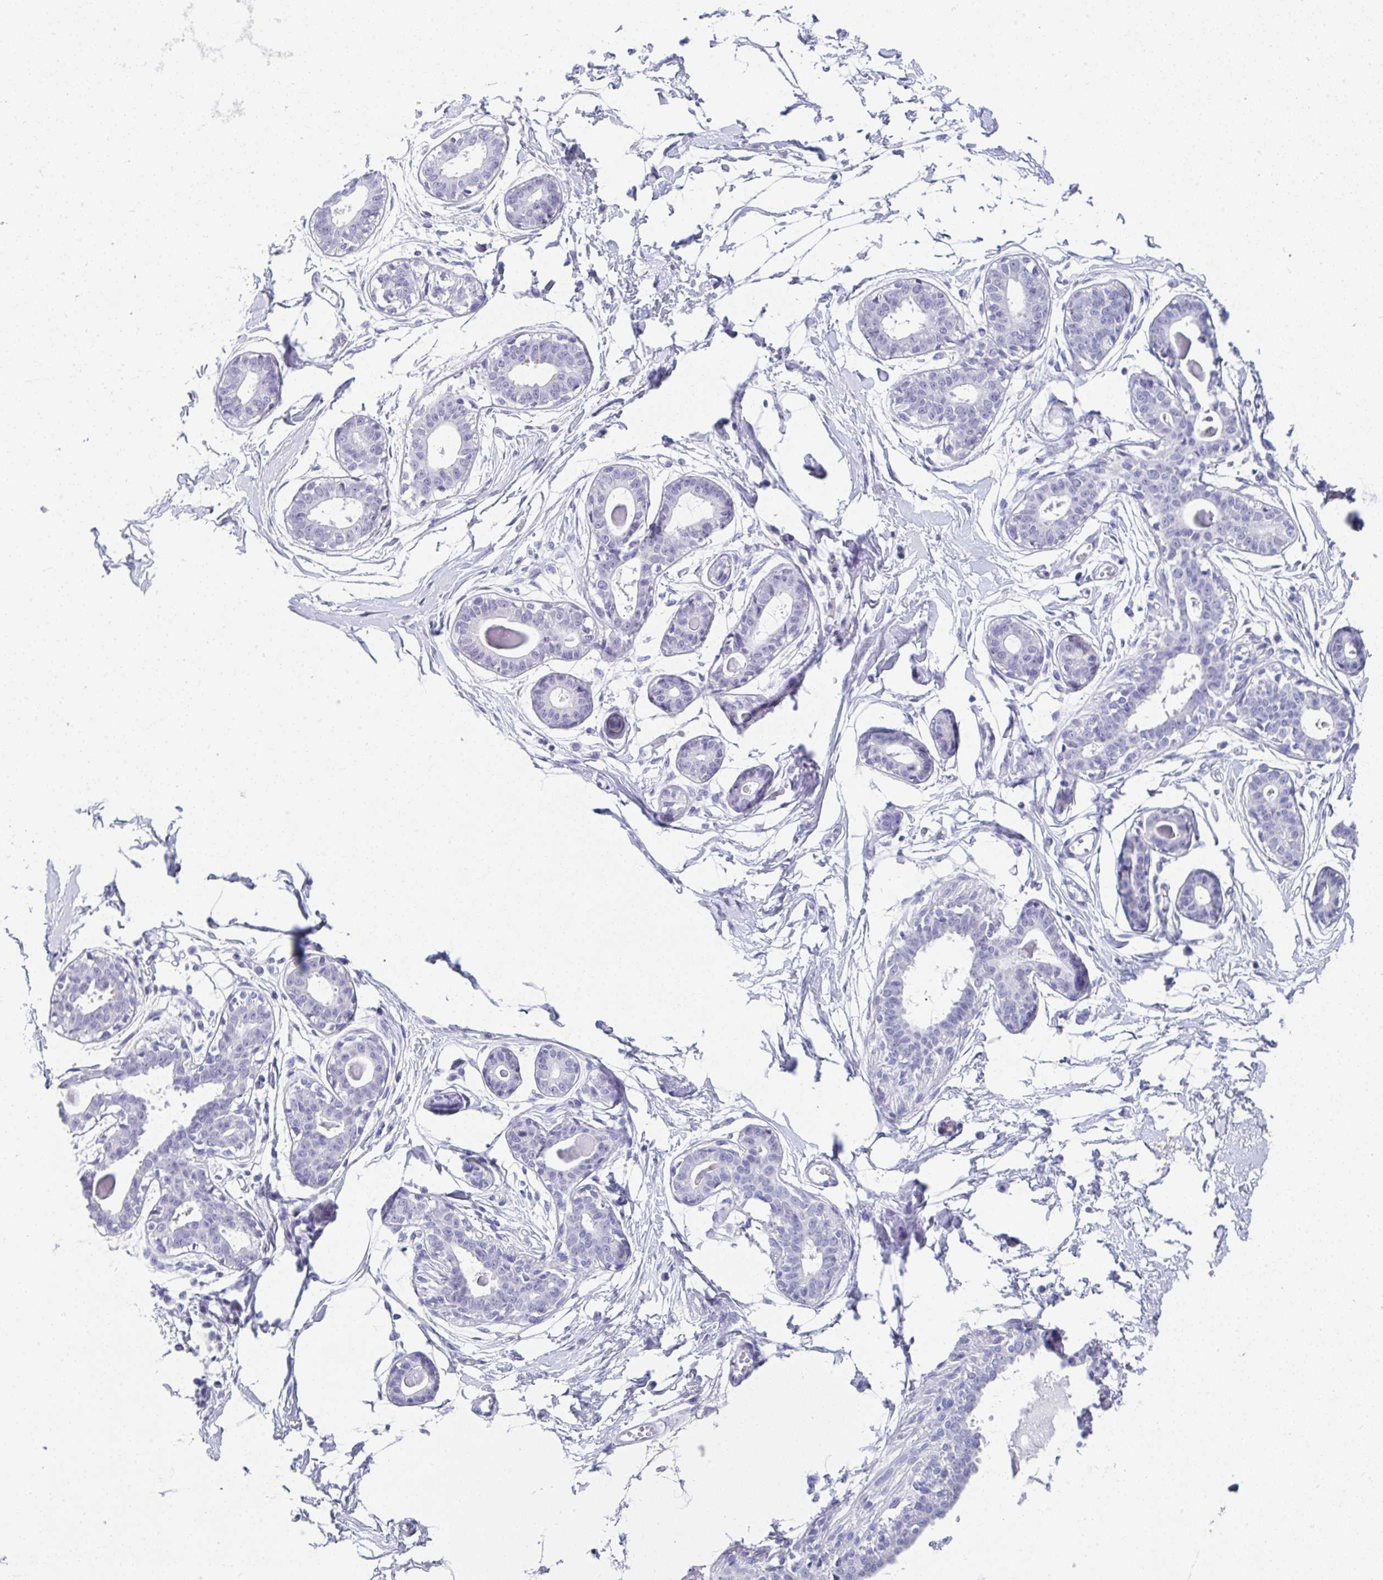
{"staining": {"intensity": "negative", "quantity": "none", "location": "none"}, "tissue": "breast", "cell_type": "Adipocytes", "image_type": "normal", "snomed": [{"axis": "morphology", "description": "Normal tissue, NOS"}, {"axis": "topography", "description": "Breast"}], "caption": "Immunohistochemistry image of unremarkable human breast stained for a protein (brown), which exhibits no staining in adipocytes.", "gene": "TNFRSF8", "patient": {"sex": "female", "age": 45}}